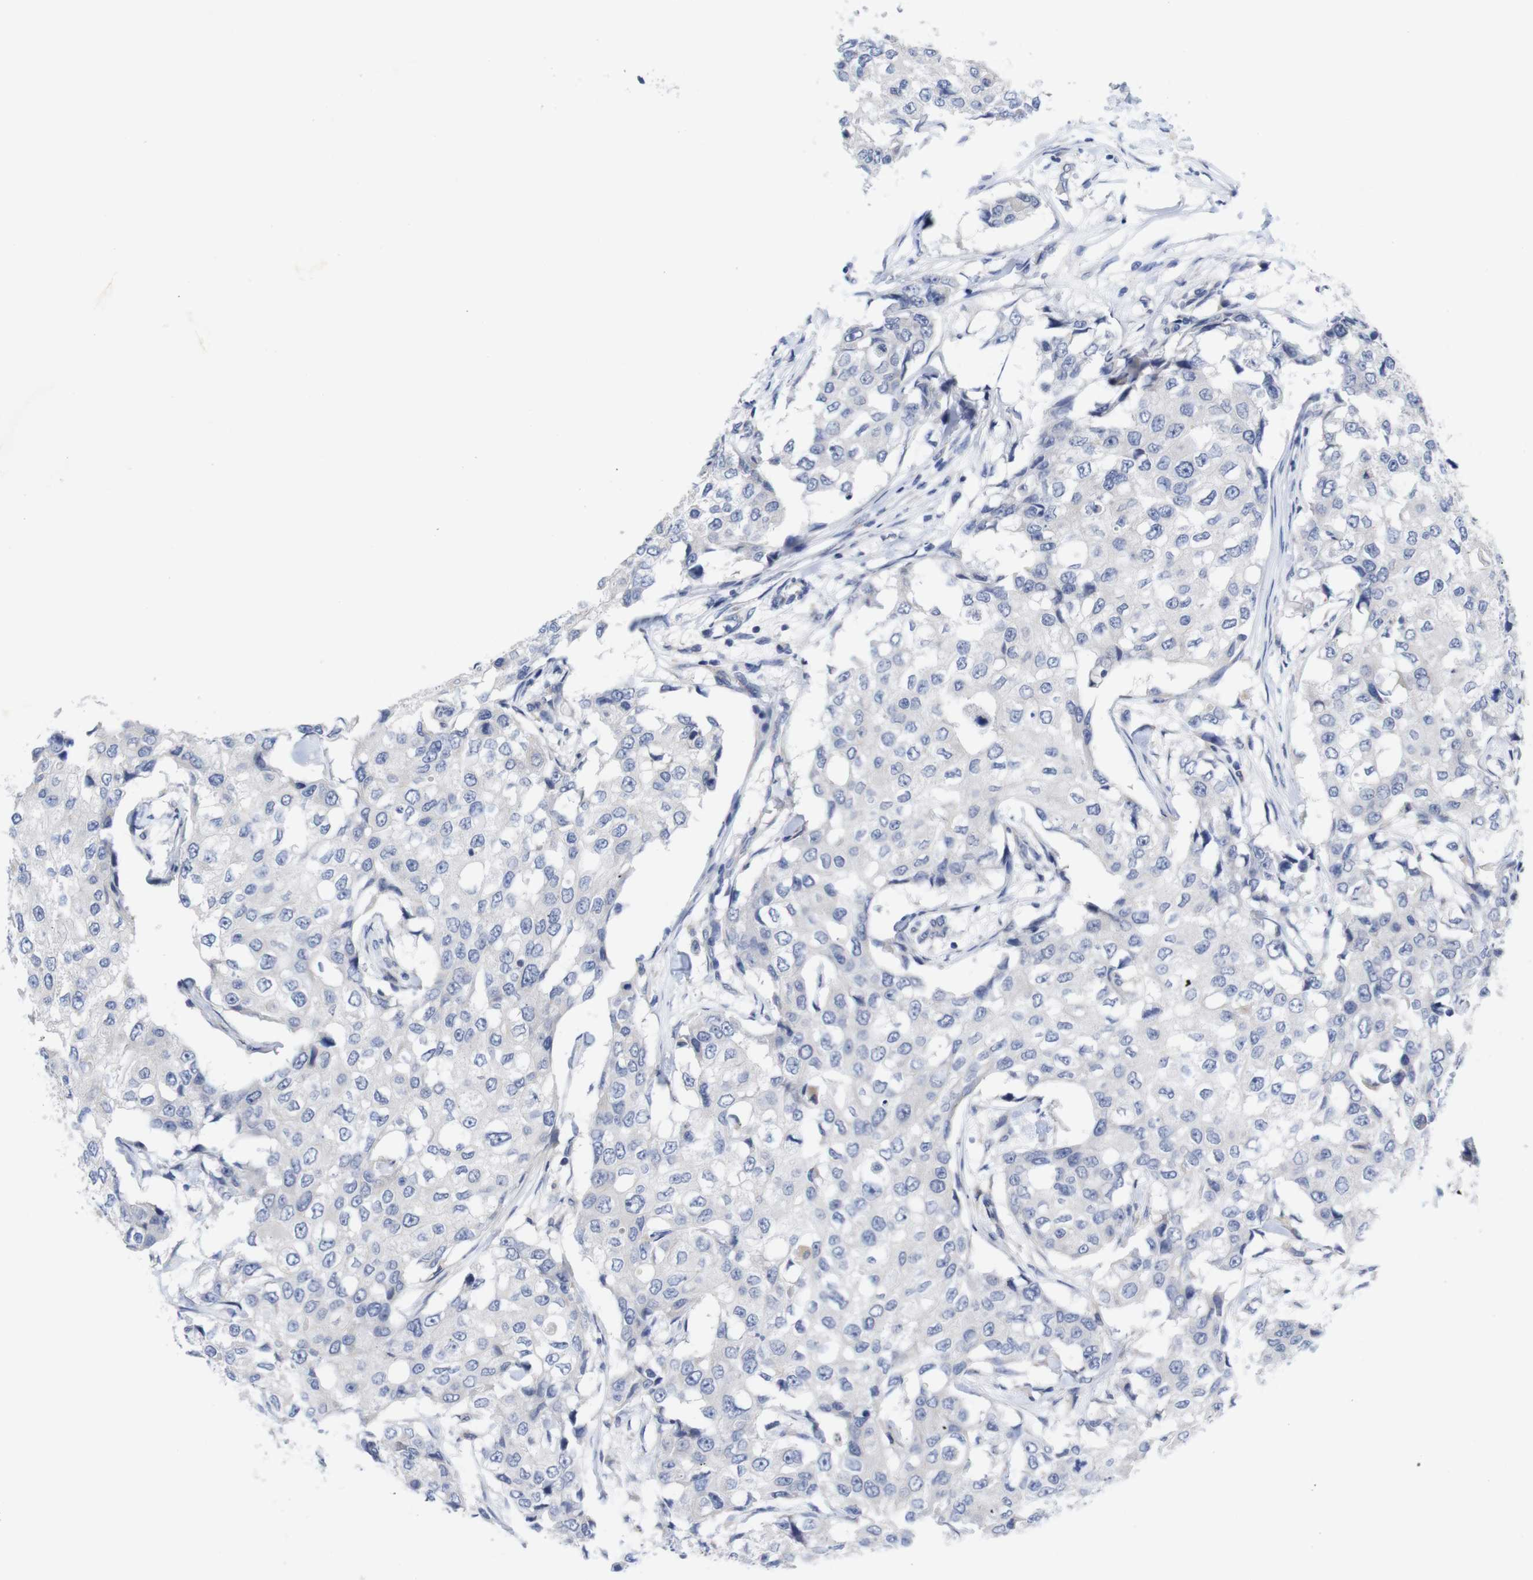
{"staining": {"intensity": "negative", "quantity": "none", "location": "none"}, "tissue": "breast cancer", "cell_type": "Tumor cells", "image_type": "cancer", "snomed": [{"axis": "morphology", "description": "Duct carcinoma"}, {"axis": "topography", "description": "Breast"}], "caption": "High magnification brightfield microscopy of breast cancer (invasive ductal carcinoma) stained with DAB (brown) and counterstained with hematoxylin (blue): tumor cells show no significant positivity.", "gene": "TNNI3", "patient": {"sex": "female", "age": 27}}